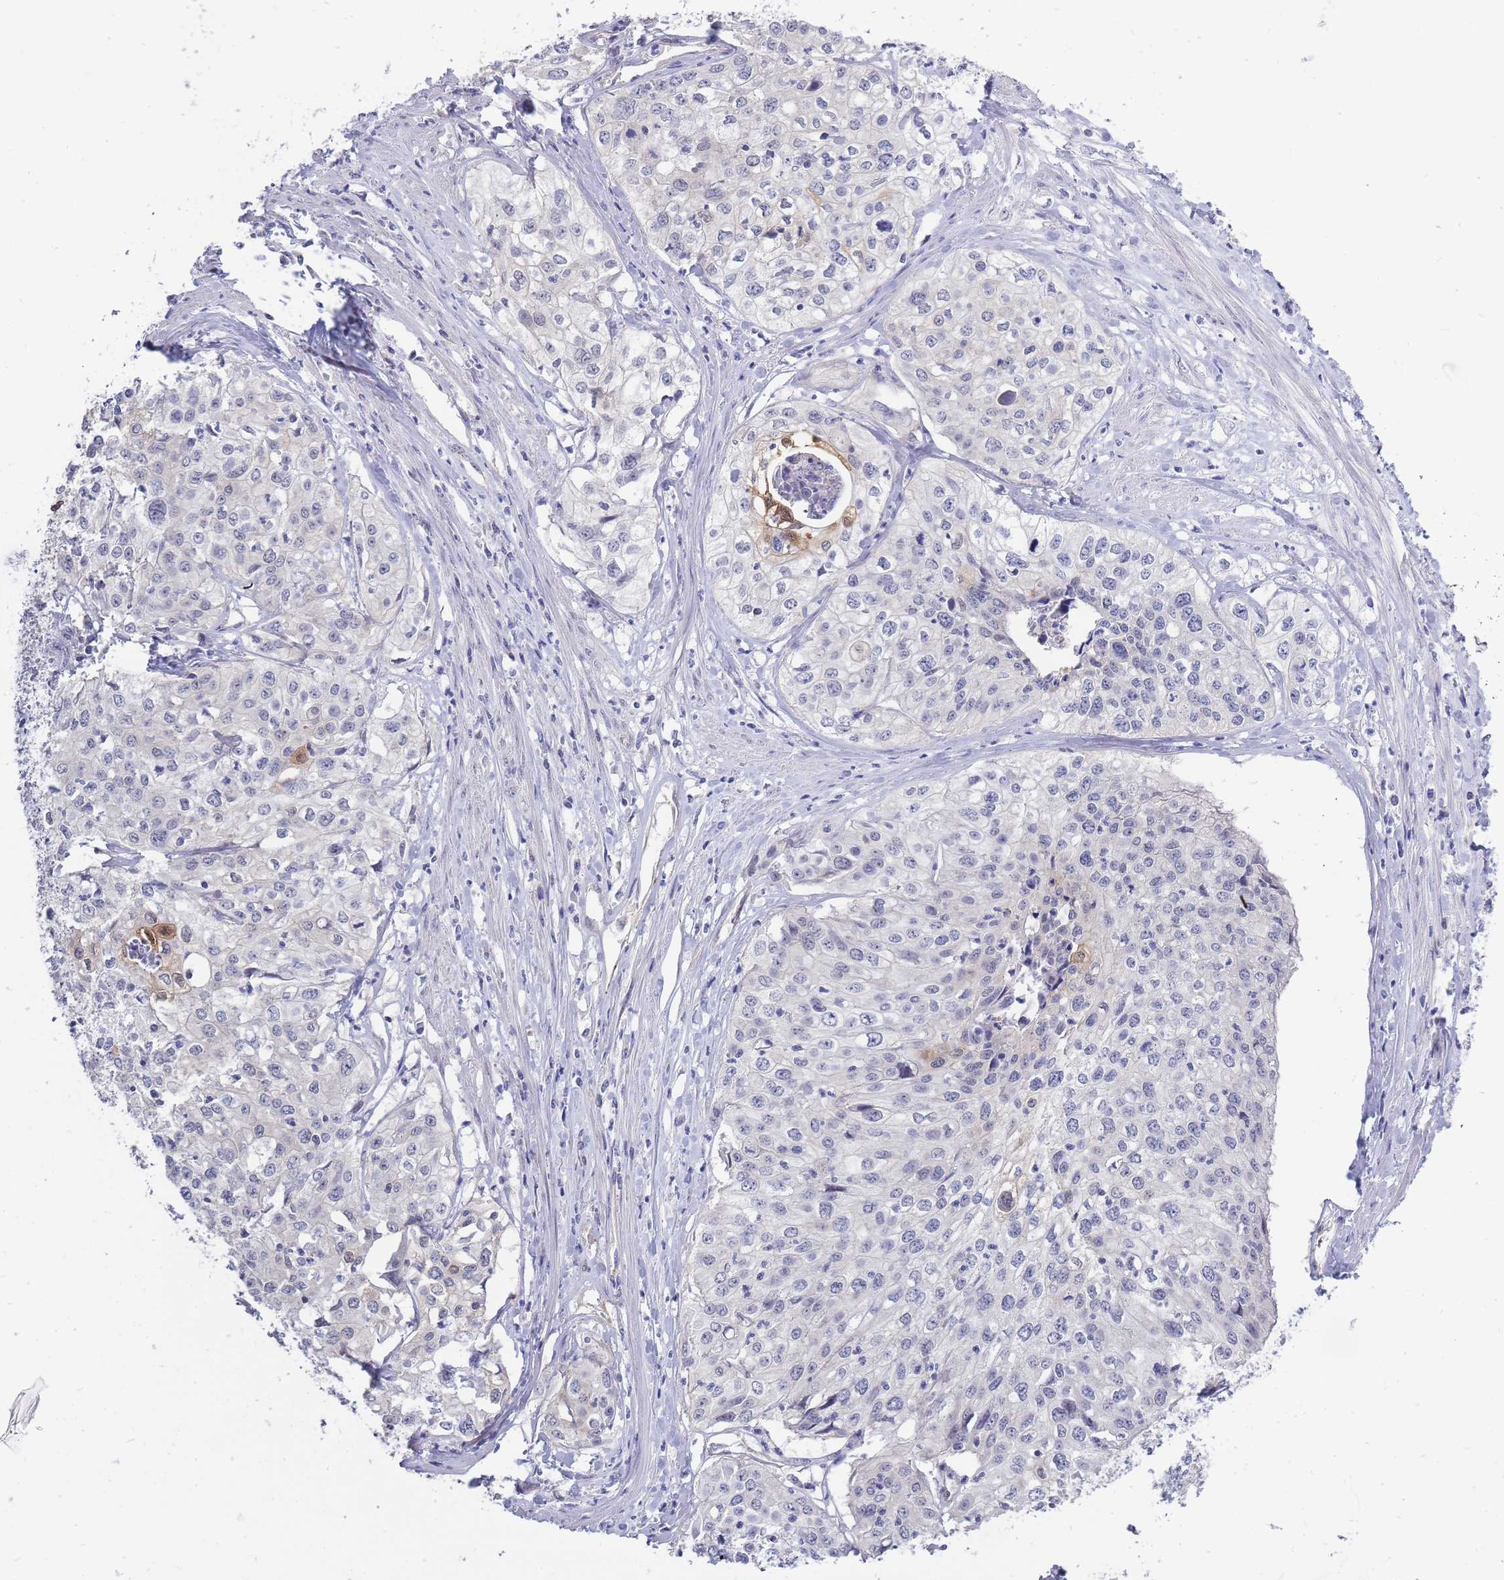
{"staining": {"intensity": "negative", "quantity": "none", "location": "none"}, "tissue": "cervical cancer", "cell_type": "Tumor cells", "image_type": "cancer", "snomed": [{"axis": "morphology", "description": "Squamous cell carcinoma, NOS"}, {"axis": "topography", "description": "Cervix"}], "caption": "The immunohistochemistry (IHC) histopathology image has no significant staining in tumor cells of squamous cell carcinoma (cervical) tissue. (DAB (3,3'-diaminobenzidine) IHC with hematoxylin counter stain).", "gene": "C19orf25", "patient": {"sex": "female", "age": 31}}